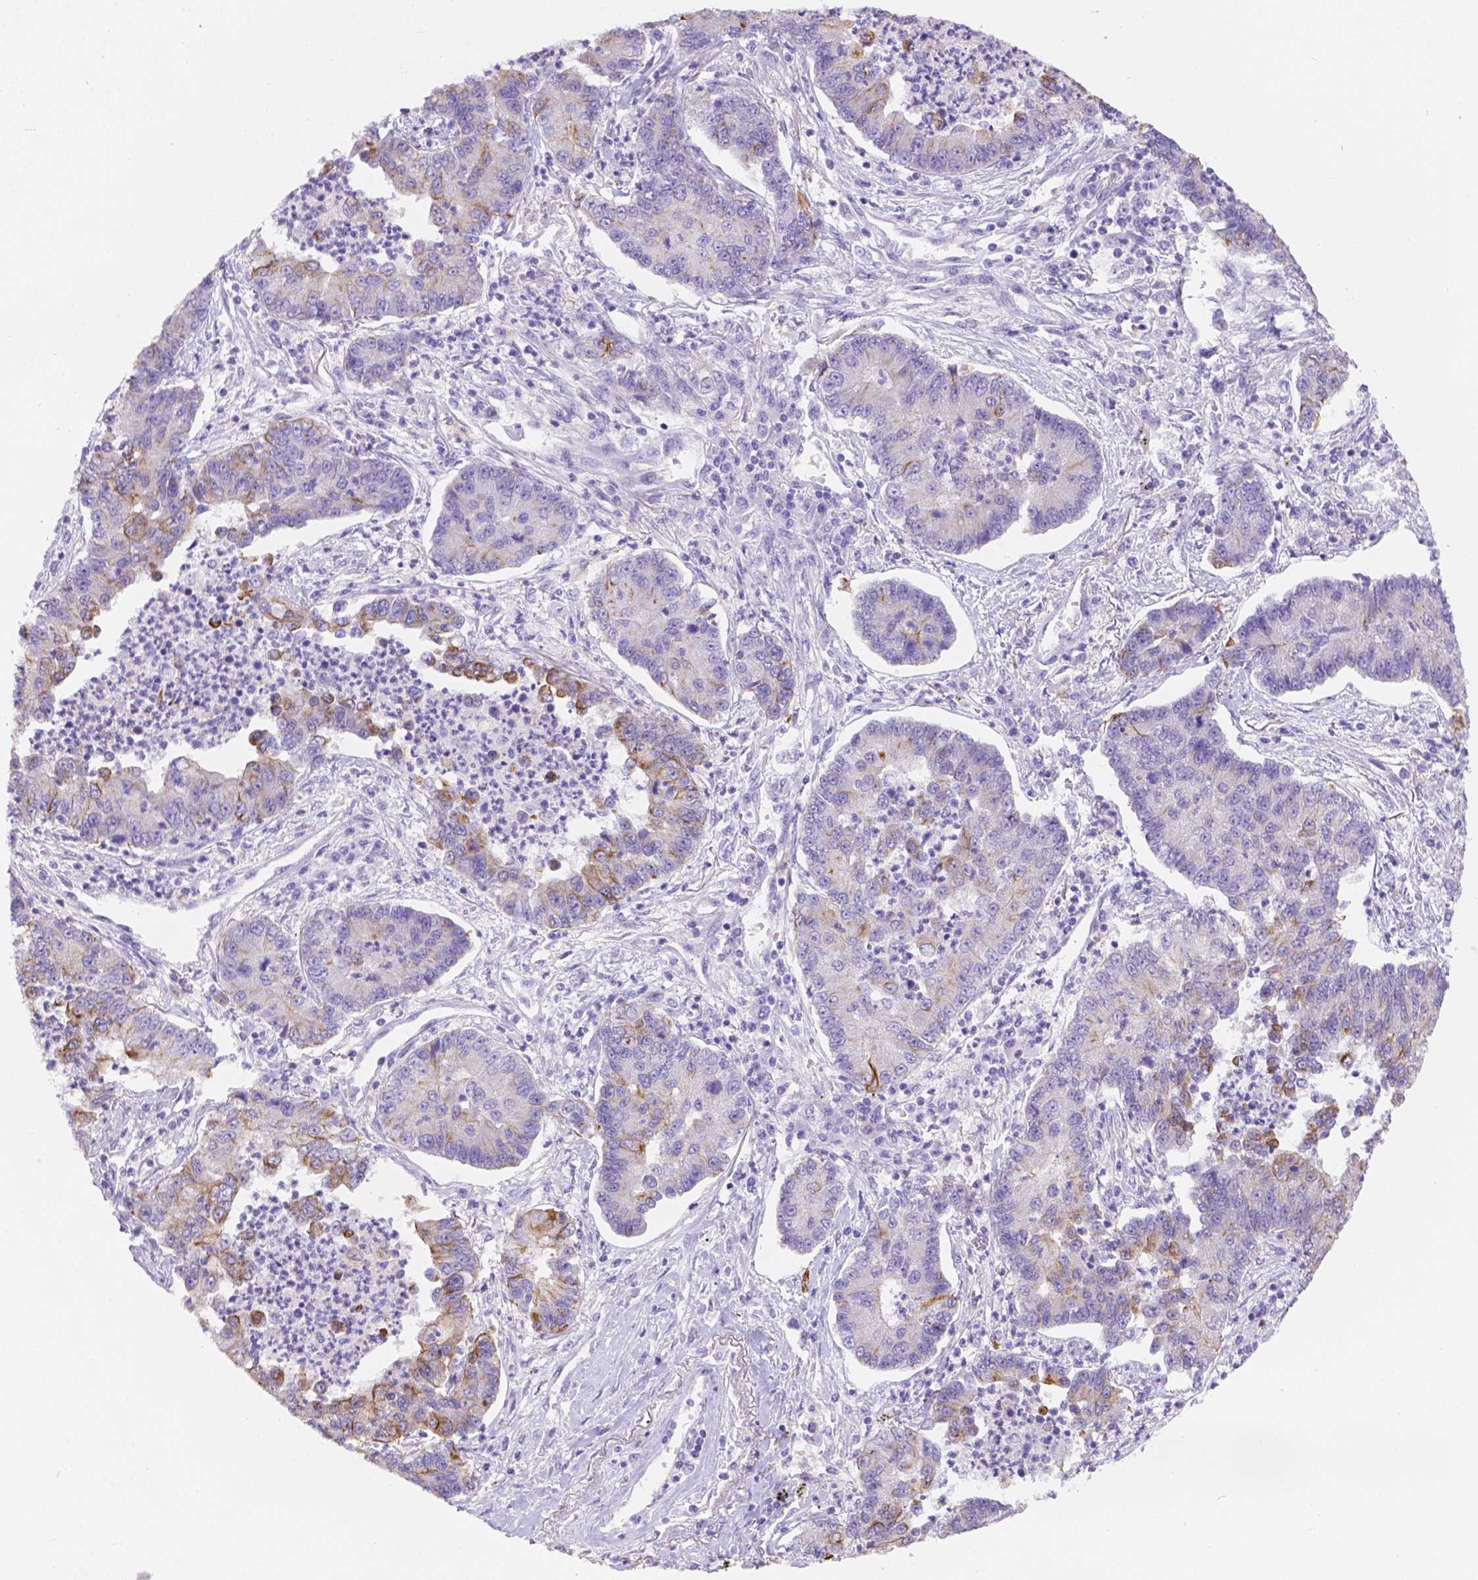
{"staining": {"intensity": "moderate", "quantity": "<25%", "location": "cytoplasmic/membranous"}, "tissue": "lung cancer", "cell_type": "Tumor cells", "image_type": "cancer", "snomed": [{"axis": "morphology", "description": "Adenocarcinoma, NOS"}, {"axis": "topography", "description": "Lung"}], "caption": "The immunohistochemical stain shows moderate cytoplasmic/membranous positivity in tumor cells of lung cancer tissue.", "gene": "DMWD", "patient": {"sex": "female", "age": 57}}